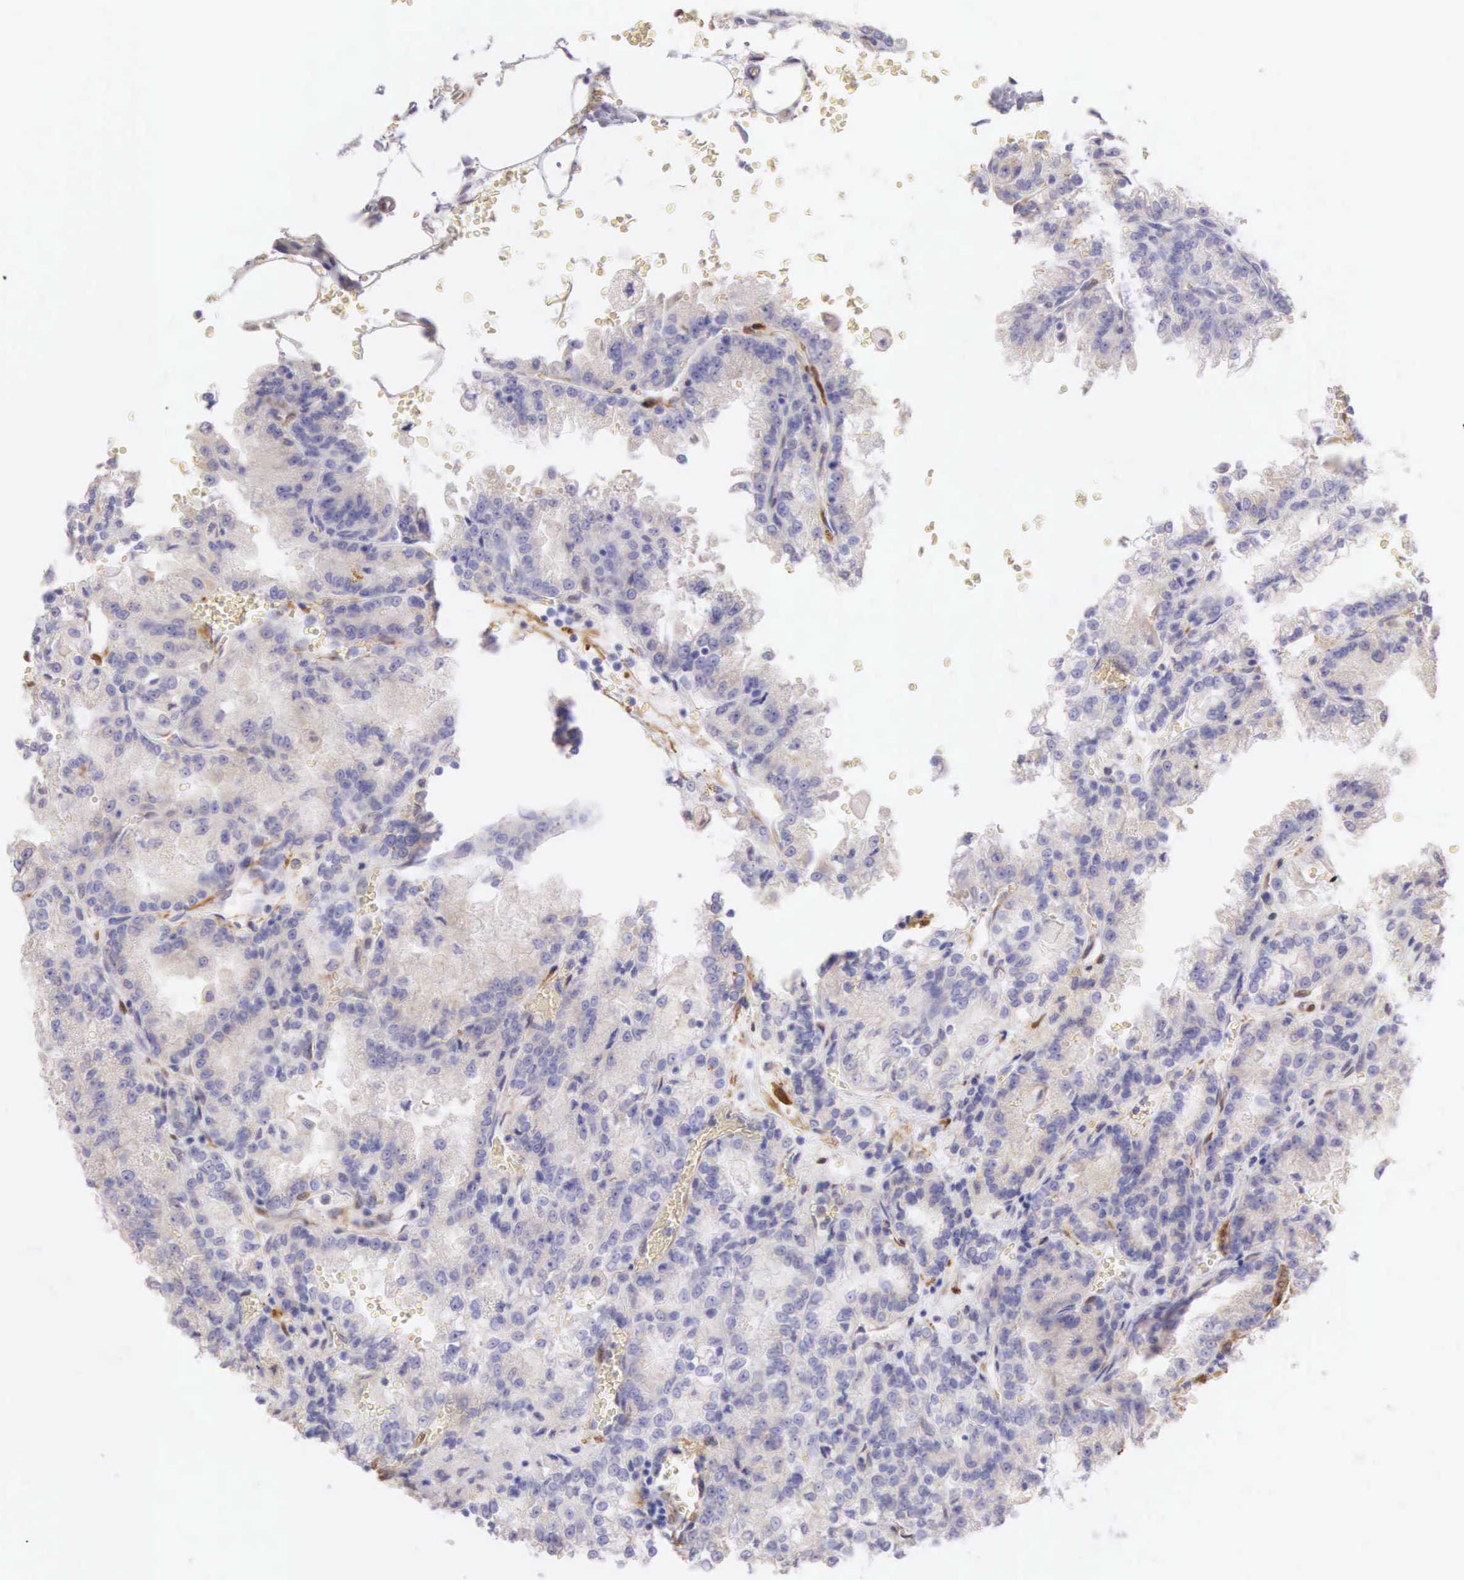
{"staining": {"intensity": "negative", "quantity": "none", "location": "none"}, "tissue": "renal cancer", "cell_type": "Tumor cells", "image_type": "cancer", "snomed": [{"axis": "morphology", "description": "Adenocarcinoma, NOS"}, {"axis": "topography", "description": "Kidney"}], "caption": "The photomicrograph displays no staining of tumor cells in renal adenocarcinoma.", "gene": "CNN1", "patient": {"sex": "female", "age": 56}}